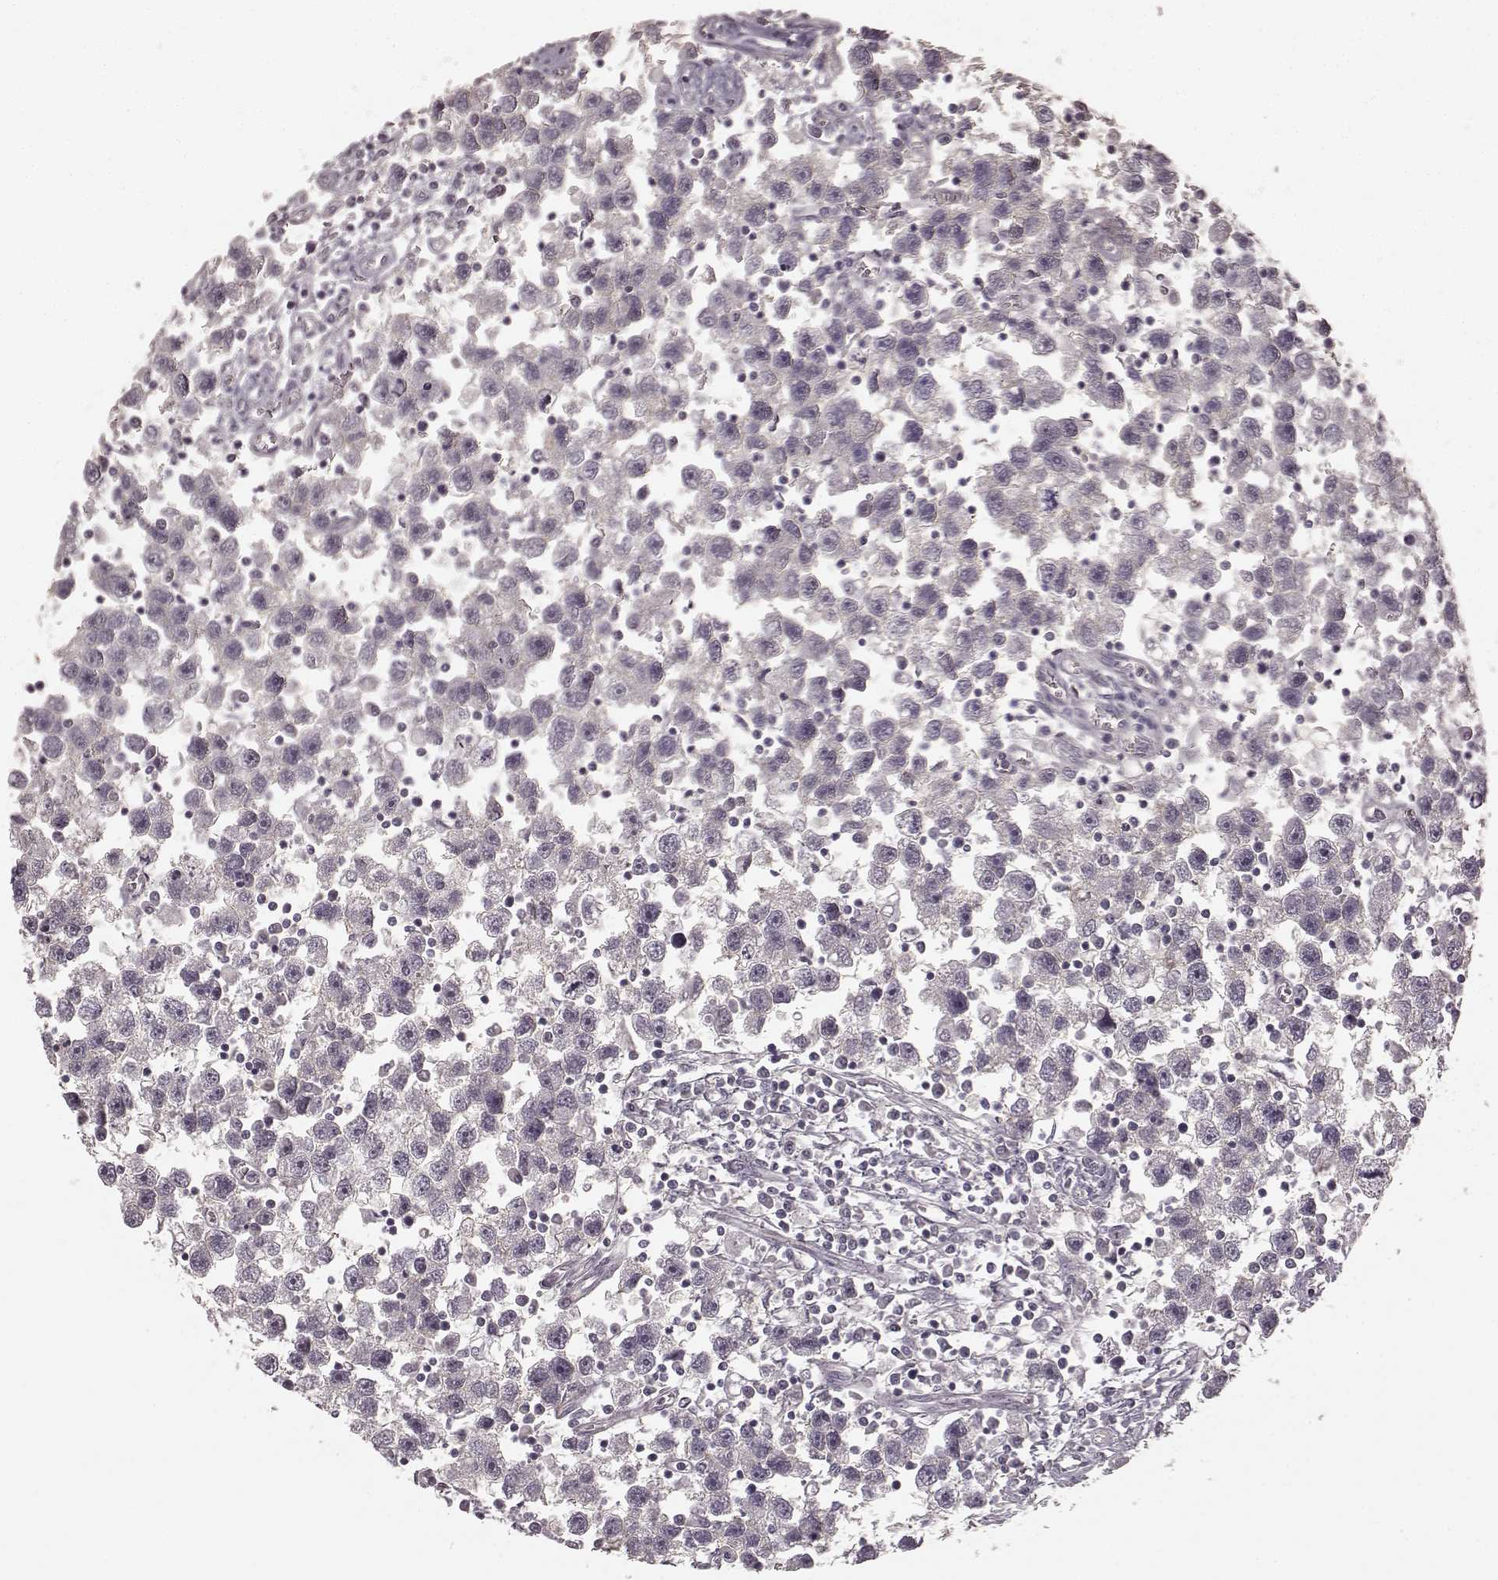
{"staining": {"intensity": "negative", "quantity": "none", "location": "none"}, "tissue": "testis cancer", "cell_type": "Tumor cells", "image_type": "cancer", "snomed": [{"axis": "morphology", "description": "Seminoma, NOS"}, {"axis": "topography", "description": "Testis"}], "caption": "IHC histopathology image of neoplastic tissue: testis cancer (seminoma) stained with DAB shows no significant protein positivity in tumor cells.", "gene": "PRKCE", "patient": {"sex": "male", "age": 30}}